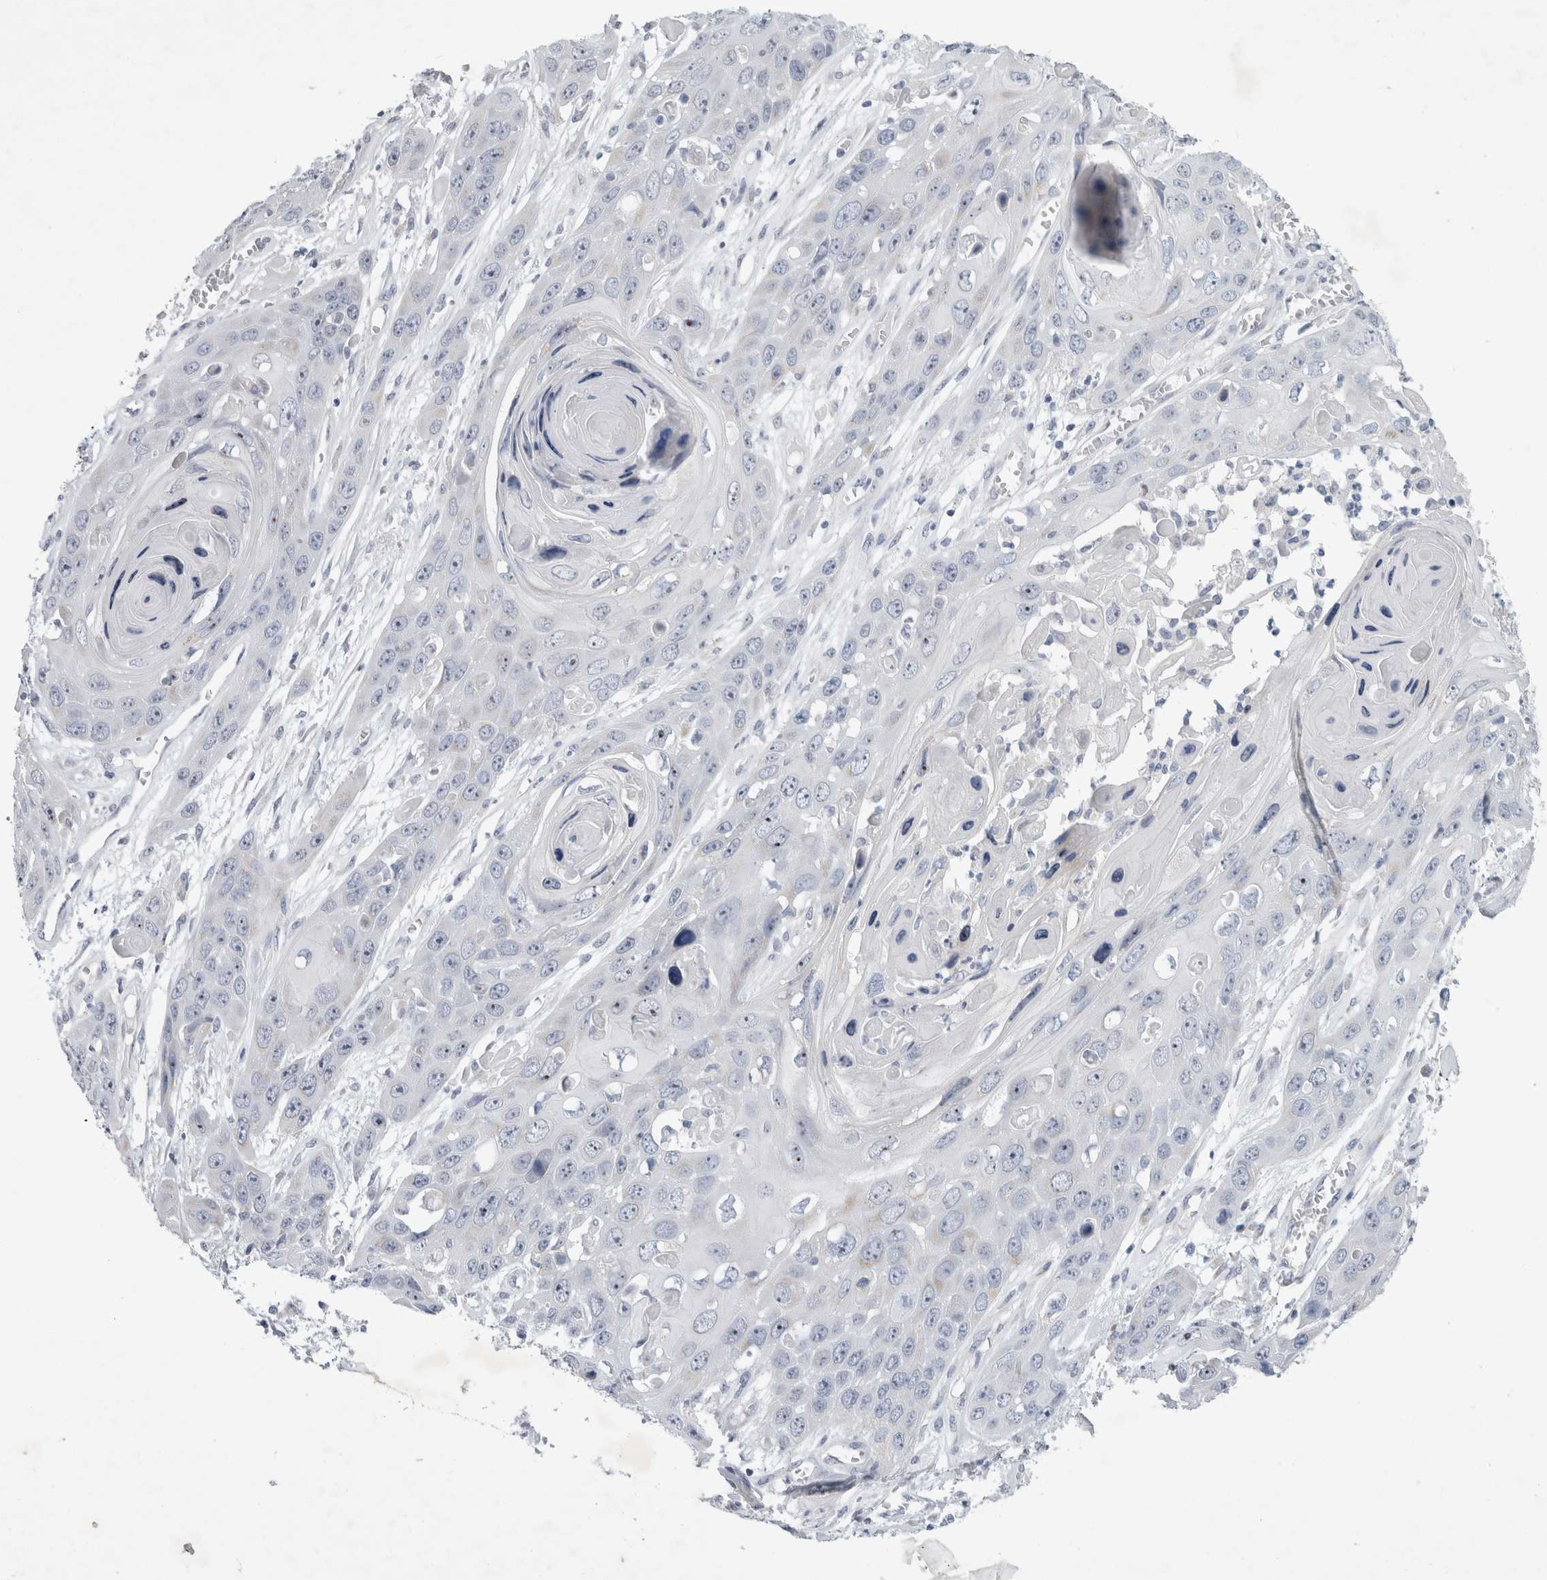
{"staining": {"intensity": "negative", "quantity": "none", "location": "none"}, "tissue": "skin cancer", "cell_type": "Tumor cells", "image_type": "cancer", "snomed": [{"axis": "morphology", "description": "Squamous cell carcinoma, NOS"}, {"axis": "topography", "description": "Skin"}], "caption": "Immunohistochemical staining of human skin cancer (squamous cell carcinoma) demonstrates no significant expression in tumor cells. (DAB immunohistochemistry (IHC) with hematoxylin counter stain).", "gene": "FXYD7", "patient": {"sex": "male", "age": 55}}